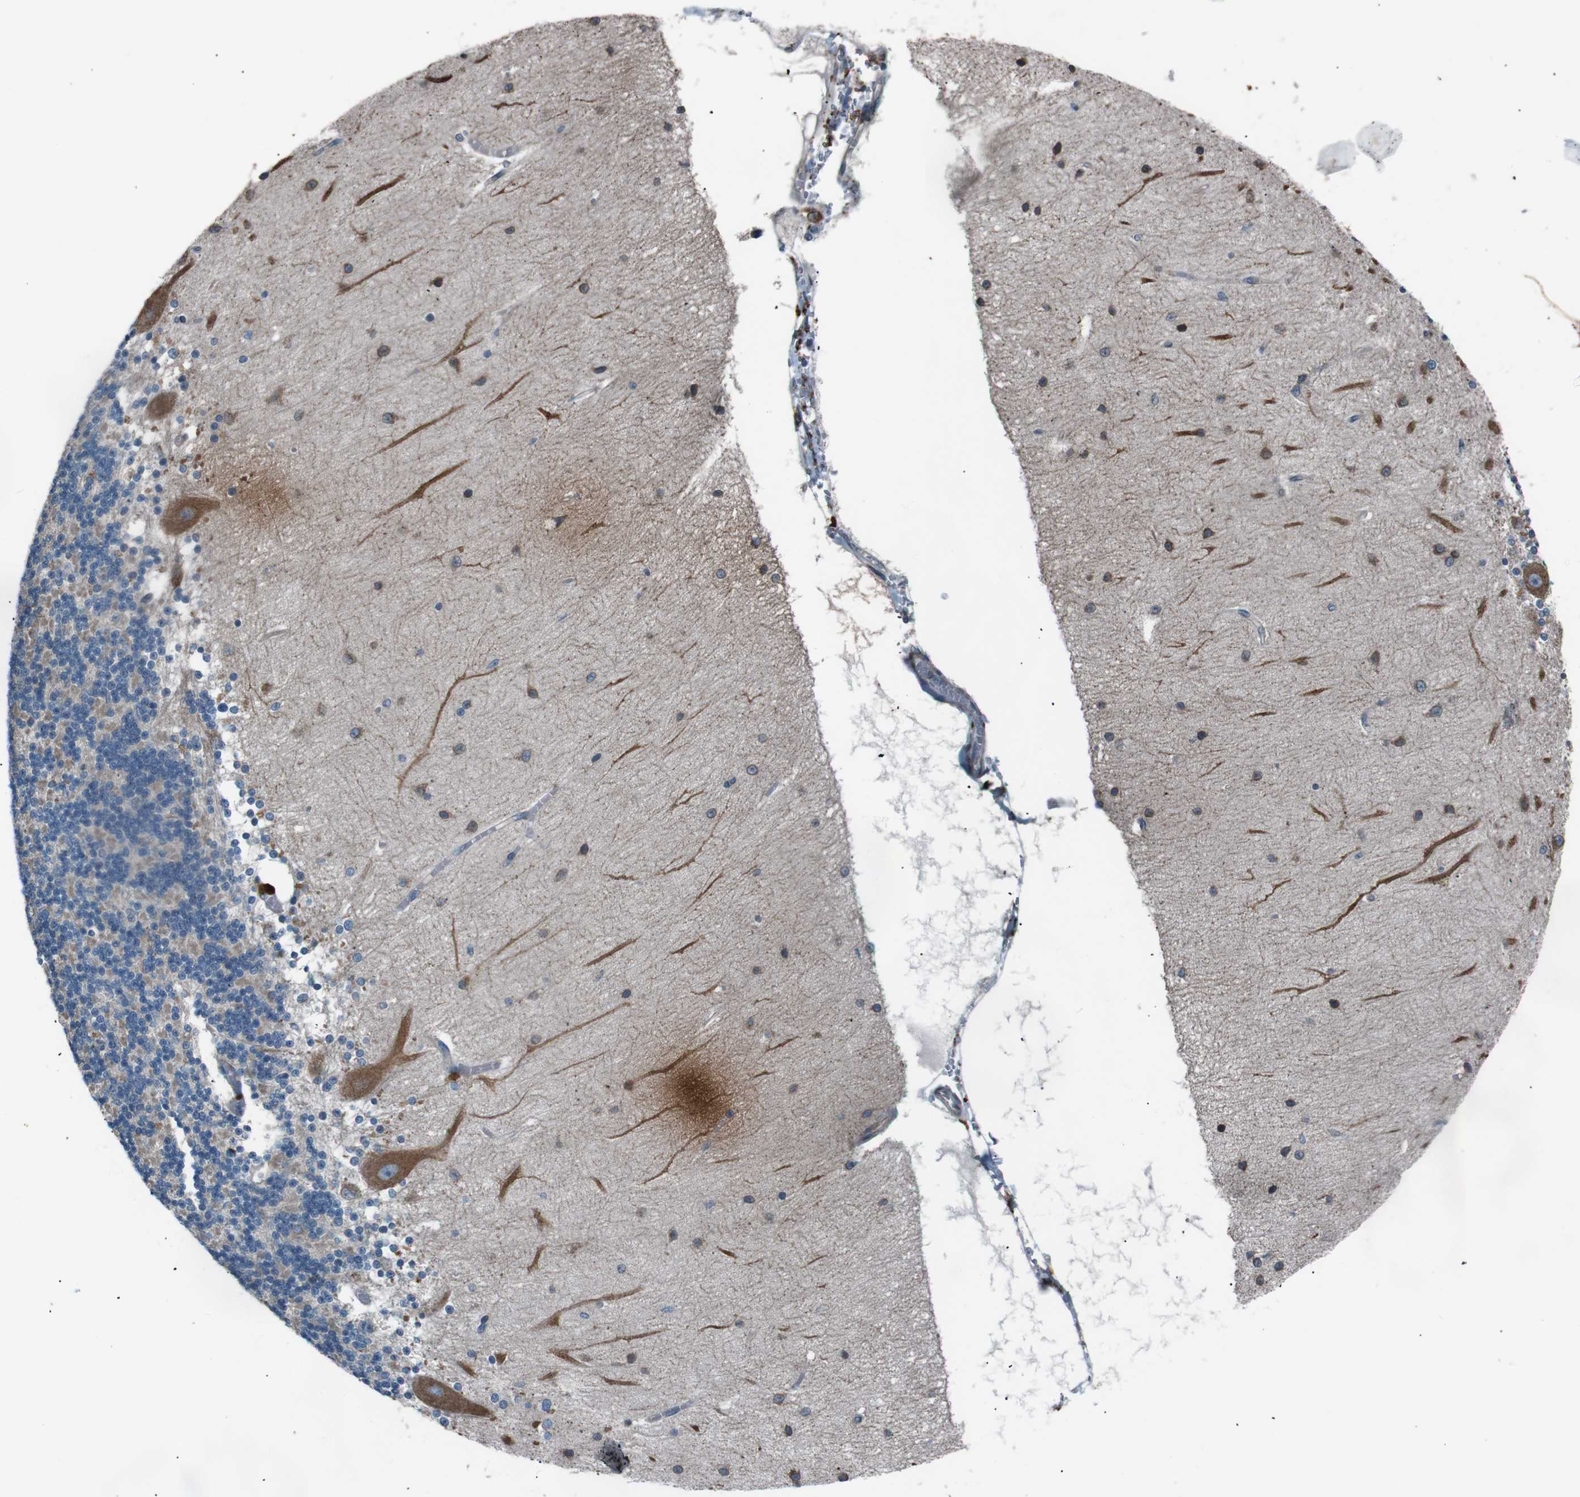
{"staining": {"intensity": "negative", "quantity": "none", "location": "none"}, "tissue": "cerebellum", "cell_type": "Cells in granular layer", "image_type": "normal", "snomed": [{"axis": "morphology", "description": "Normal tissue, NOS"}, {"axis": "topography", "description": "Cerebellum"}], "caption": "High power microscopy histopathology image of an IHC histopathology image of benign cerebellum, revealing no significant staining in cells in granular layer. (DAB (3,3'-diaminobenzidine) IHC visualized using brightfield microscopy, high magnification).", "gene": "SIGMAR1", "patient": {"sex": "female", "age": 54}}